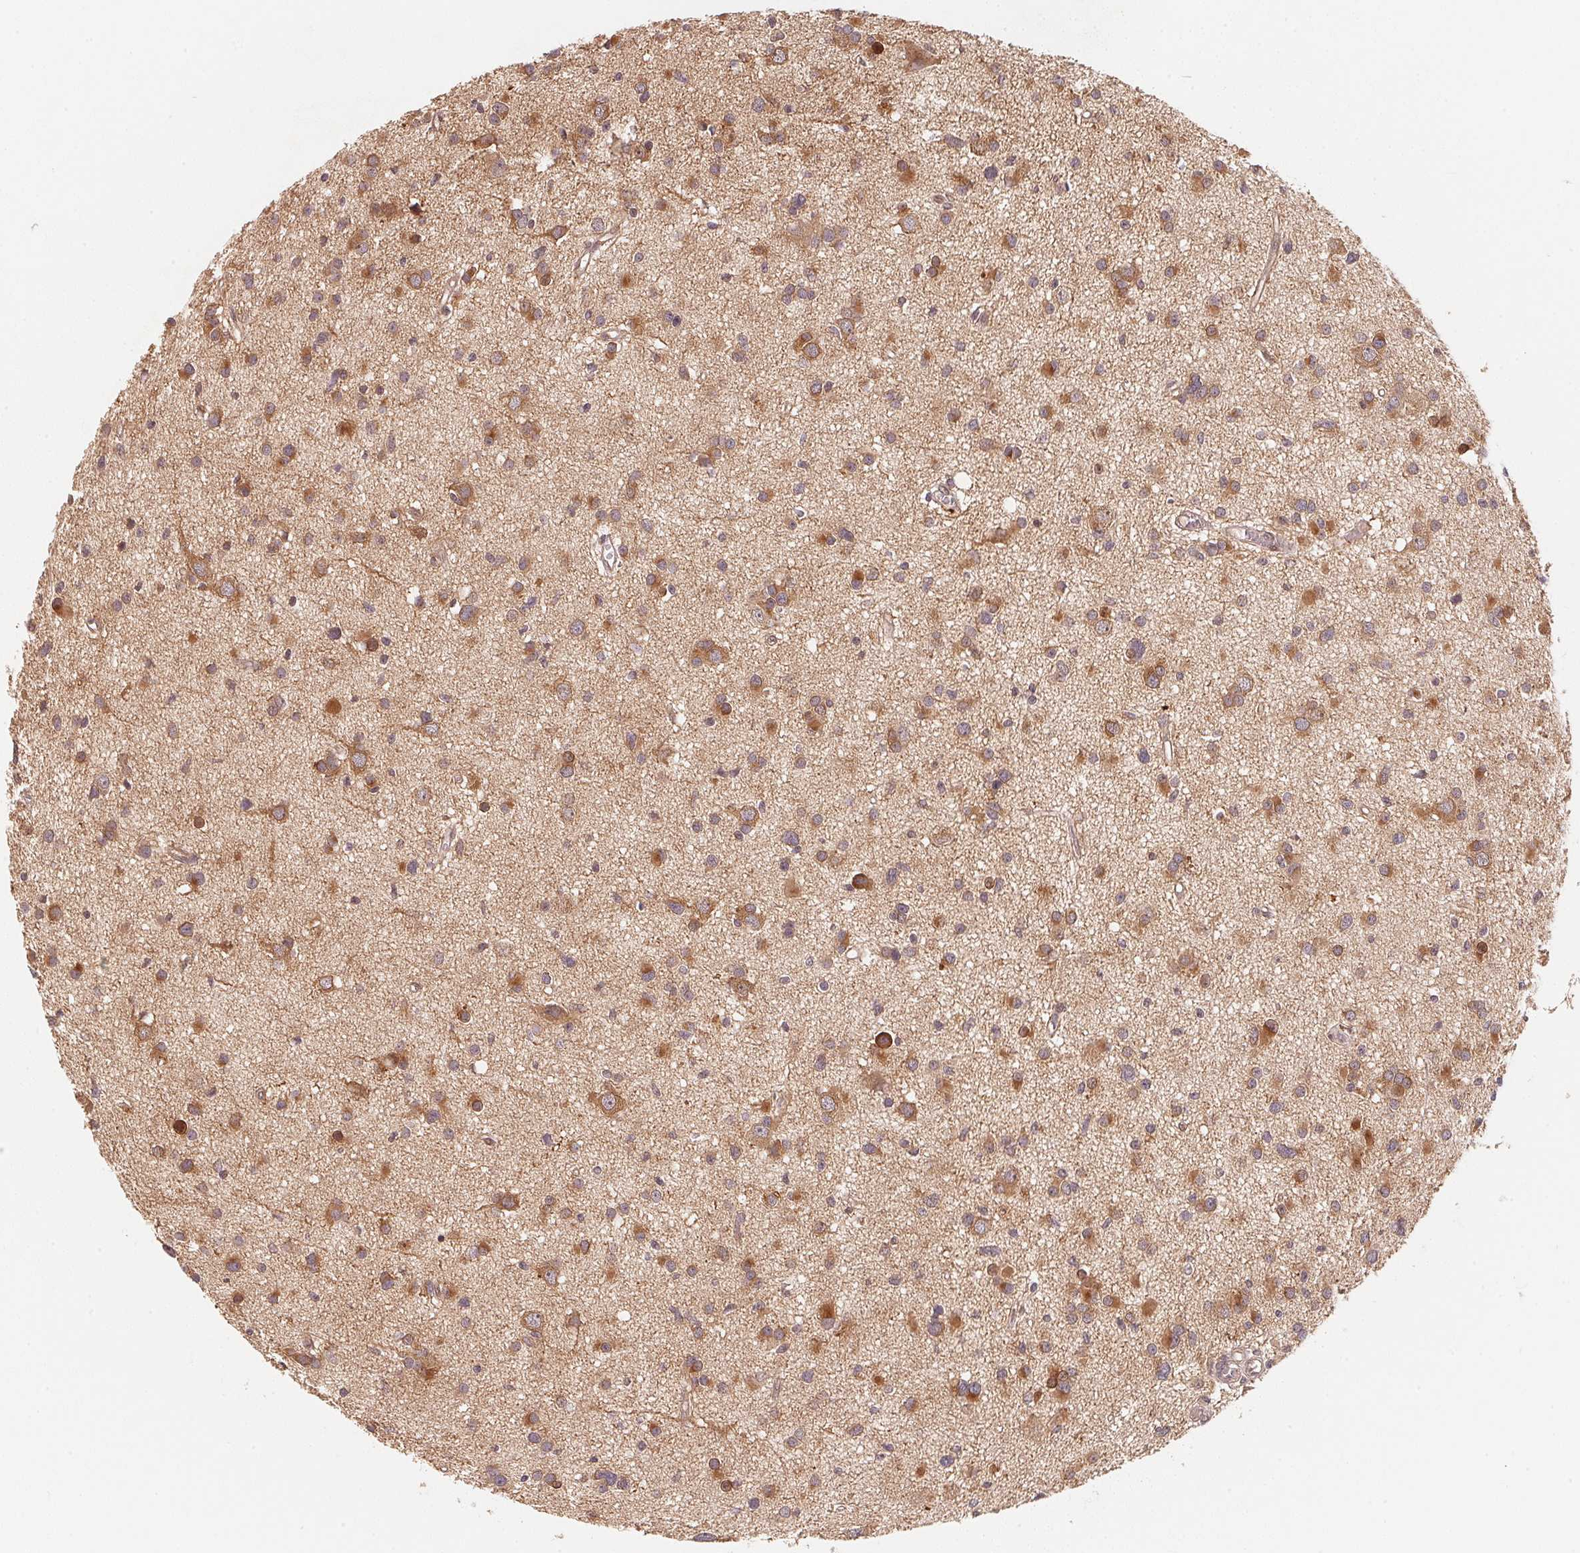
{"staining": {"intensity": "moderate", "quantity": "25%-75%", "location": "cytoplasmic/membranous"}, "tissue": "glioma", "cell_type": "Tumor cells", "image_type": "cancer", "snomed": [{"axis": "morphology", "description": "Glioma, malignant, High grade"}, {"axis": "topography", "description": "Brain"}], "caption": "Glioma was stained to show a protein in brown. There is medium levels of moderate cytoplasmic/membranous expression in about 25%-75% of tumor cells.", "gene": "CCDC102B", "patient": {"sex": "male", "age": 54}}